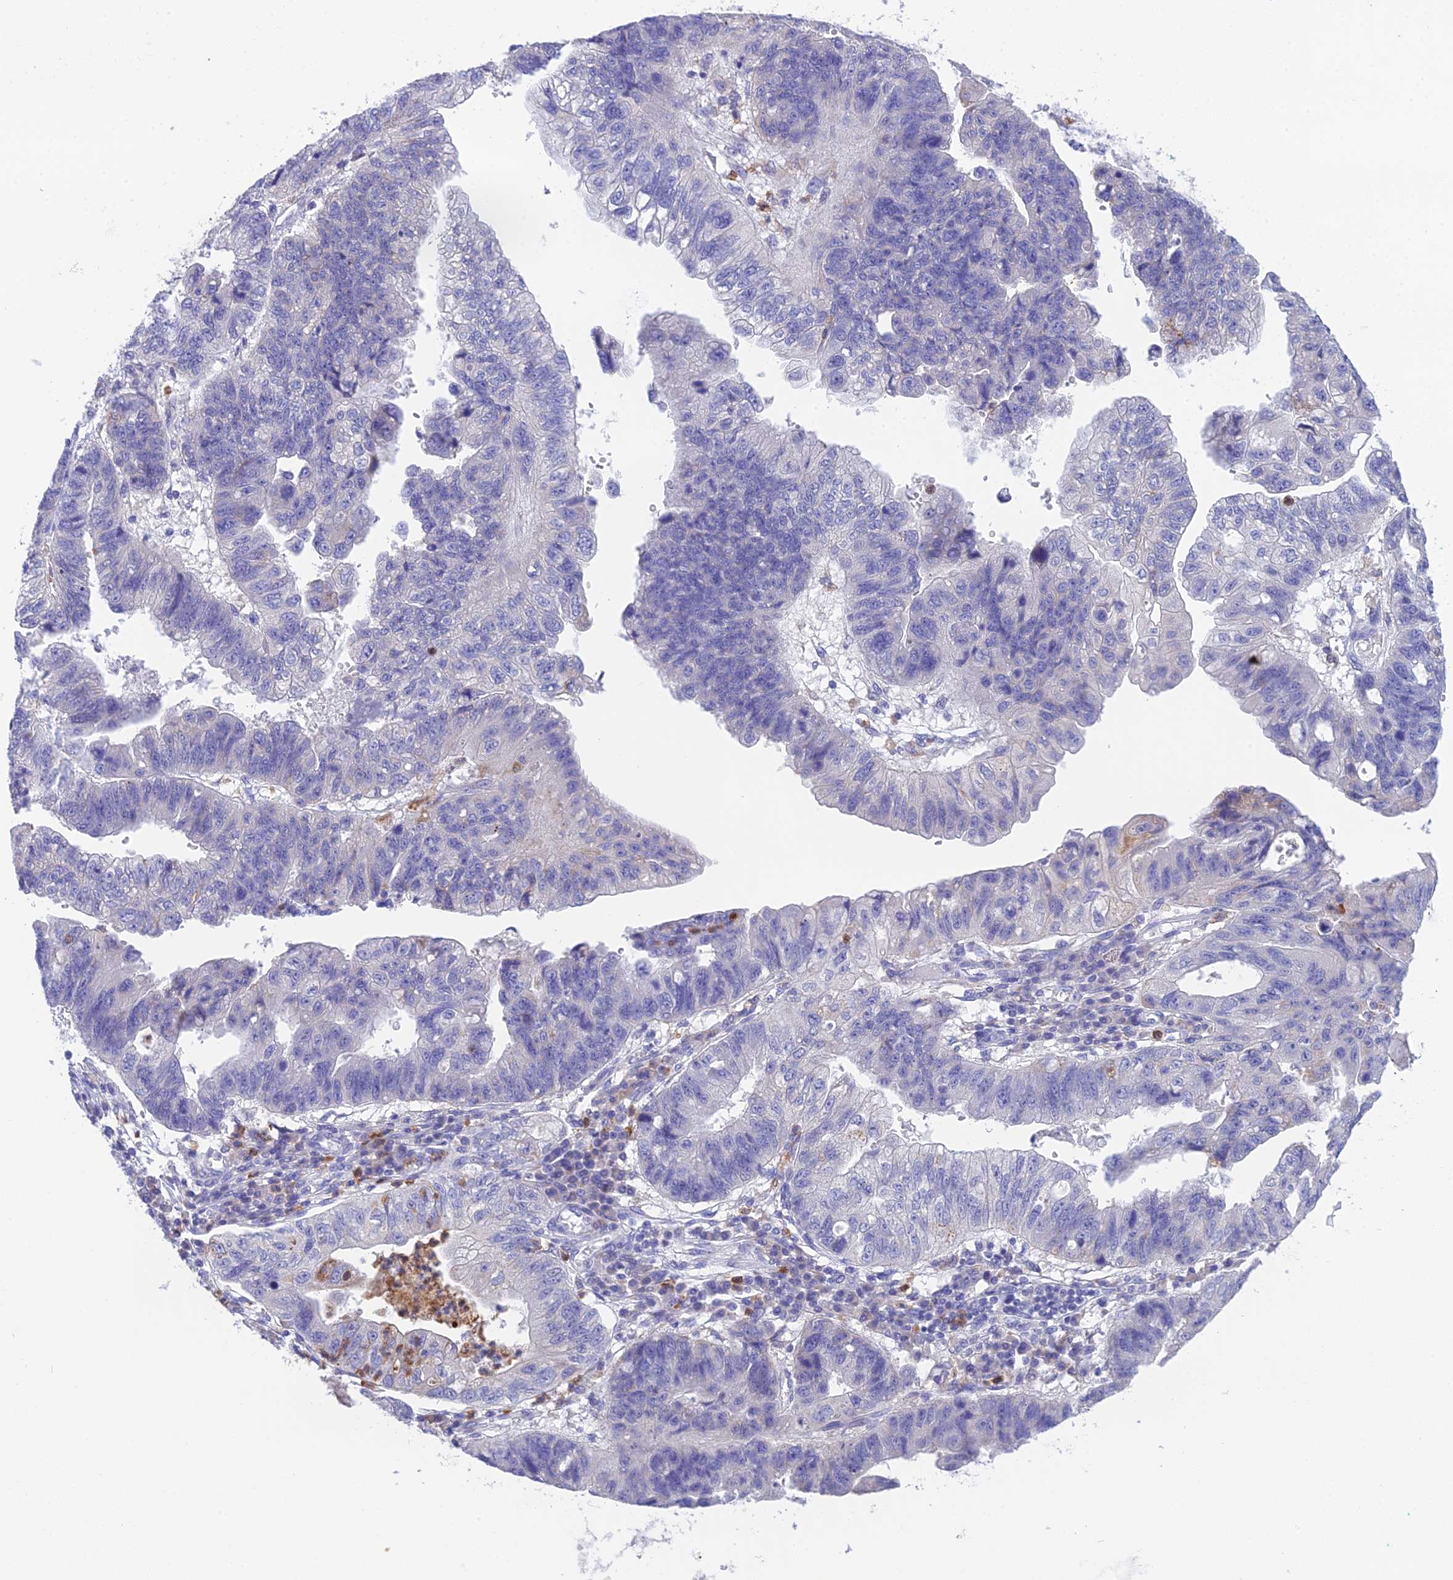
{"staining": {"intensity": "negative", "quantity": "none", "location": "none"}, "tissue": "stomach cancer", "cell_type": "Tumor cells", "image_type": "cancer", "snomed": [{"axis": "morphology", "description": "Adenocarcinoma, NOS"}, {"axis": "topography", "description": "Stomach"}], "caption": "Immunohistochemical staining of stomach adenocarcinoma exhibits no significant expression in tumor cells.", "gene": "KIAA0408", "patient": {"sex": "male", "age": 59}}